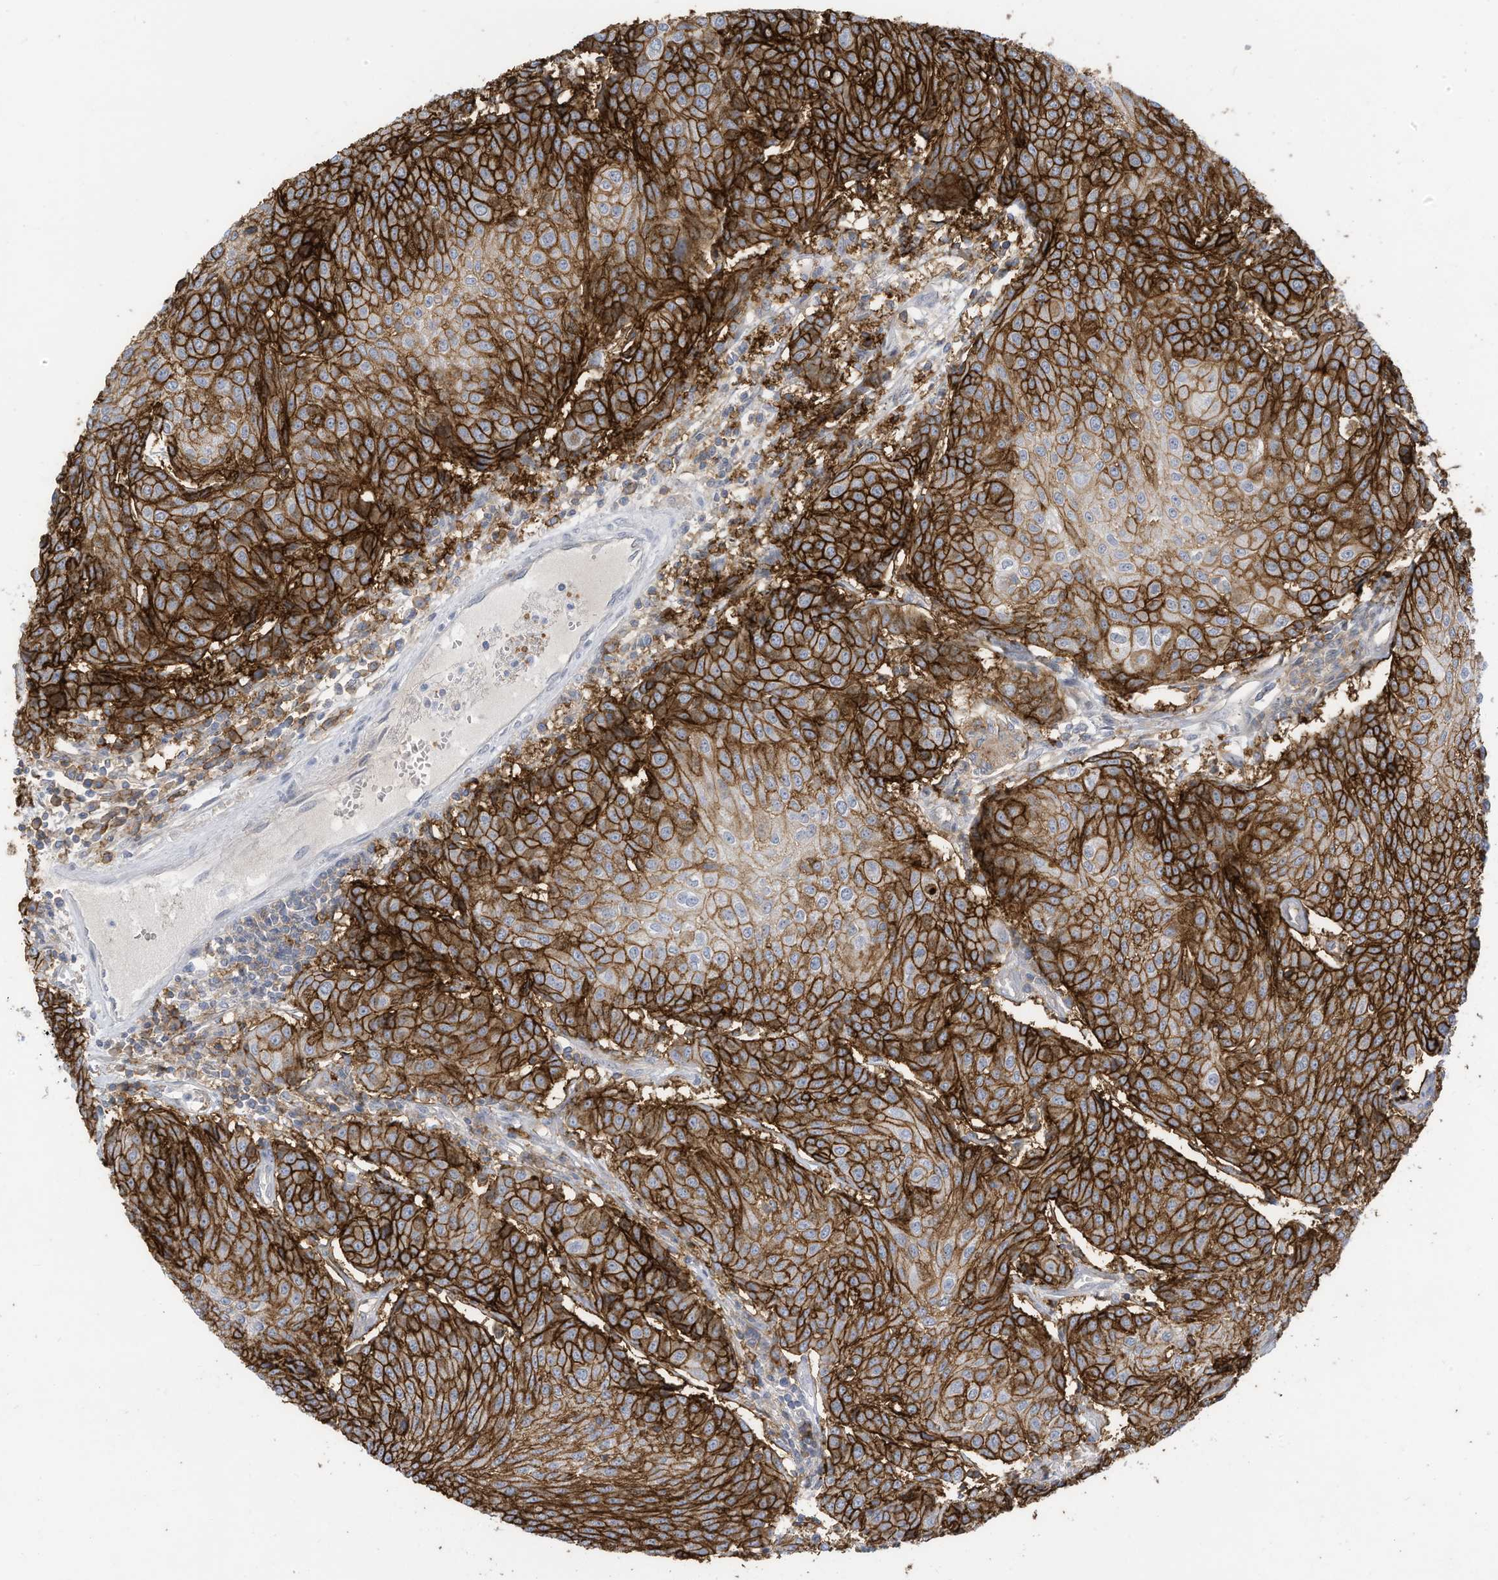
{"staining": {"intensity": "strong", "quantity": ">75%", "location": "cytoplasmic/membranous"}, "tissue": "urothelial cancer", "cell_type": "Tumor cells", "image_type": "cancer", "snomed": [{"axis": "morphology", "description": "Urothelial carcinoma, High grade"}, {"axis": "topography", "description": "Urinary bladder"}], "caption": "Brown immunohistochemical staining in high-grade urothelial carcinoma demonstrates strong cytoplasmic/membranous positivity in approximately >75% of tumor cells.", "gene": "SLC1A5", "patient": {"sex": "female", "age": 85}}